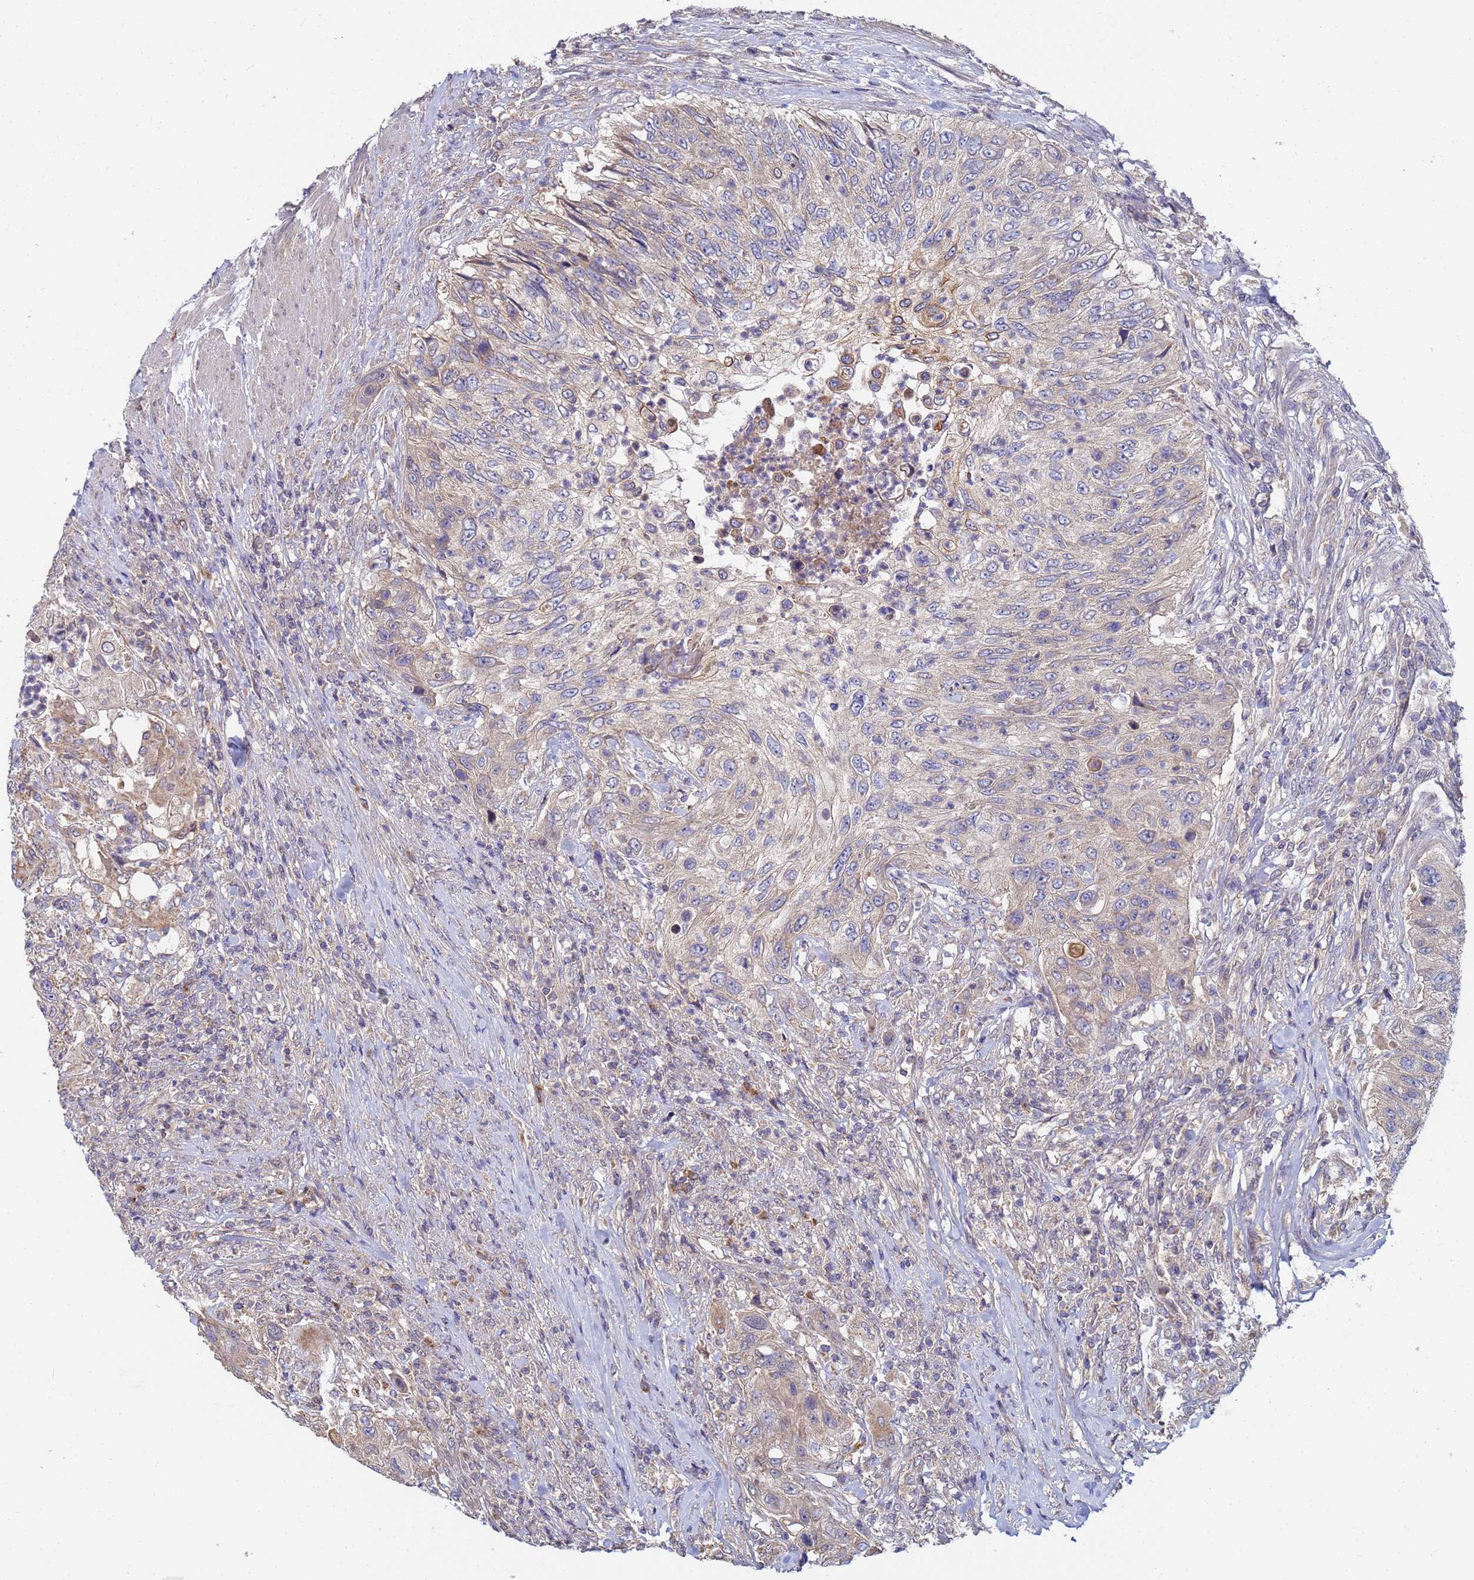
{"staining": {"intensity": "weak", "quantity": "<25%", "location": "cytoplasmic/membranous"}, "tissue": "urothelial cancer", "cell_type": "Tumor cells", "image_type": "cancer", "snomed": [{"axis": "morphology", "description": "Urothelial carcinoma, High grade"}, {"axis": "topography", "description": "Urinary bladder"}], "caption": "Histopathology image shows no significant protein staining in tumor cells of urothelial carcinoma (high-grade).", "gene": "C5orf34", "patient": {"sex": "female", "age": 60}}